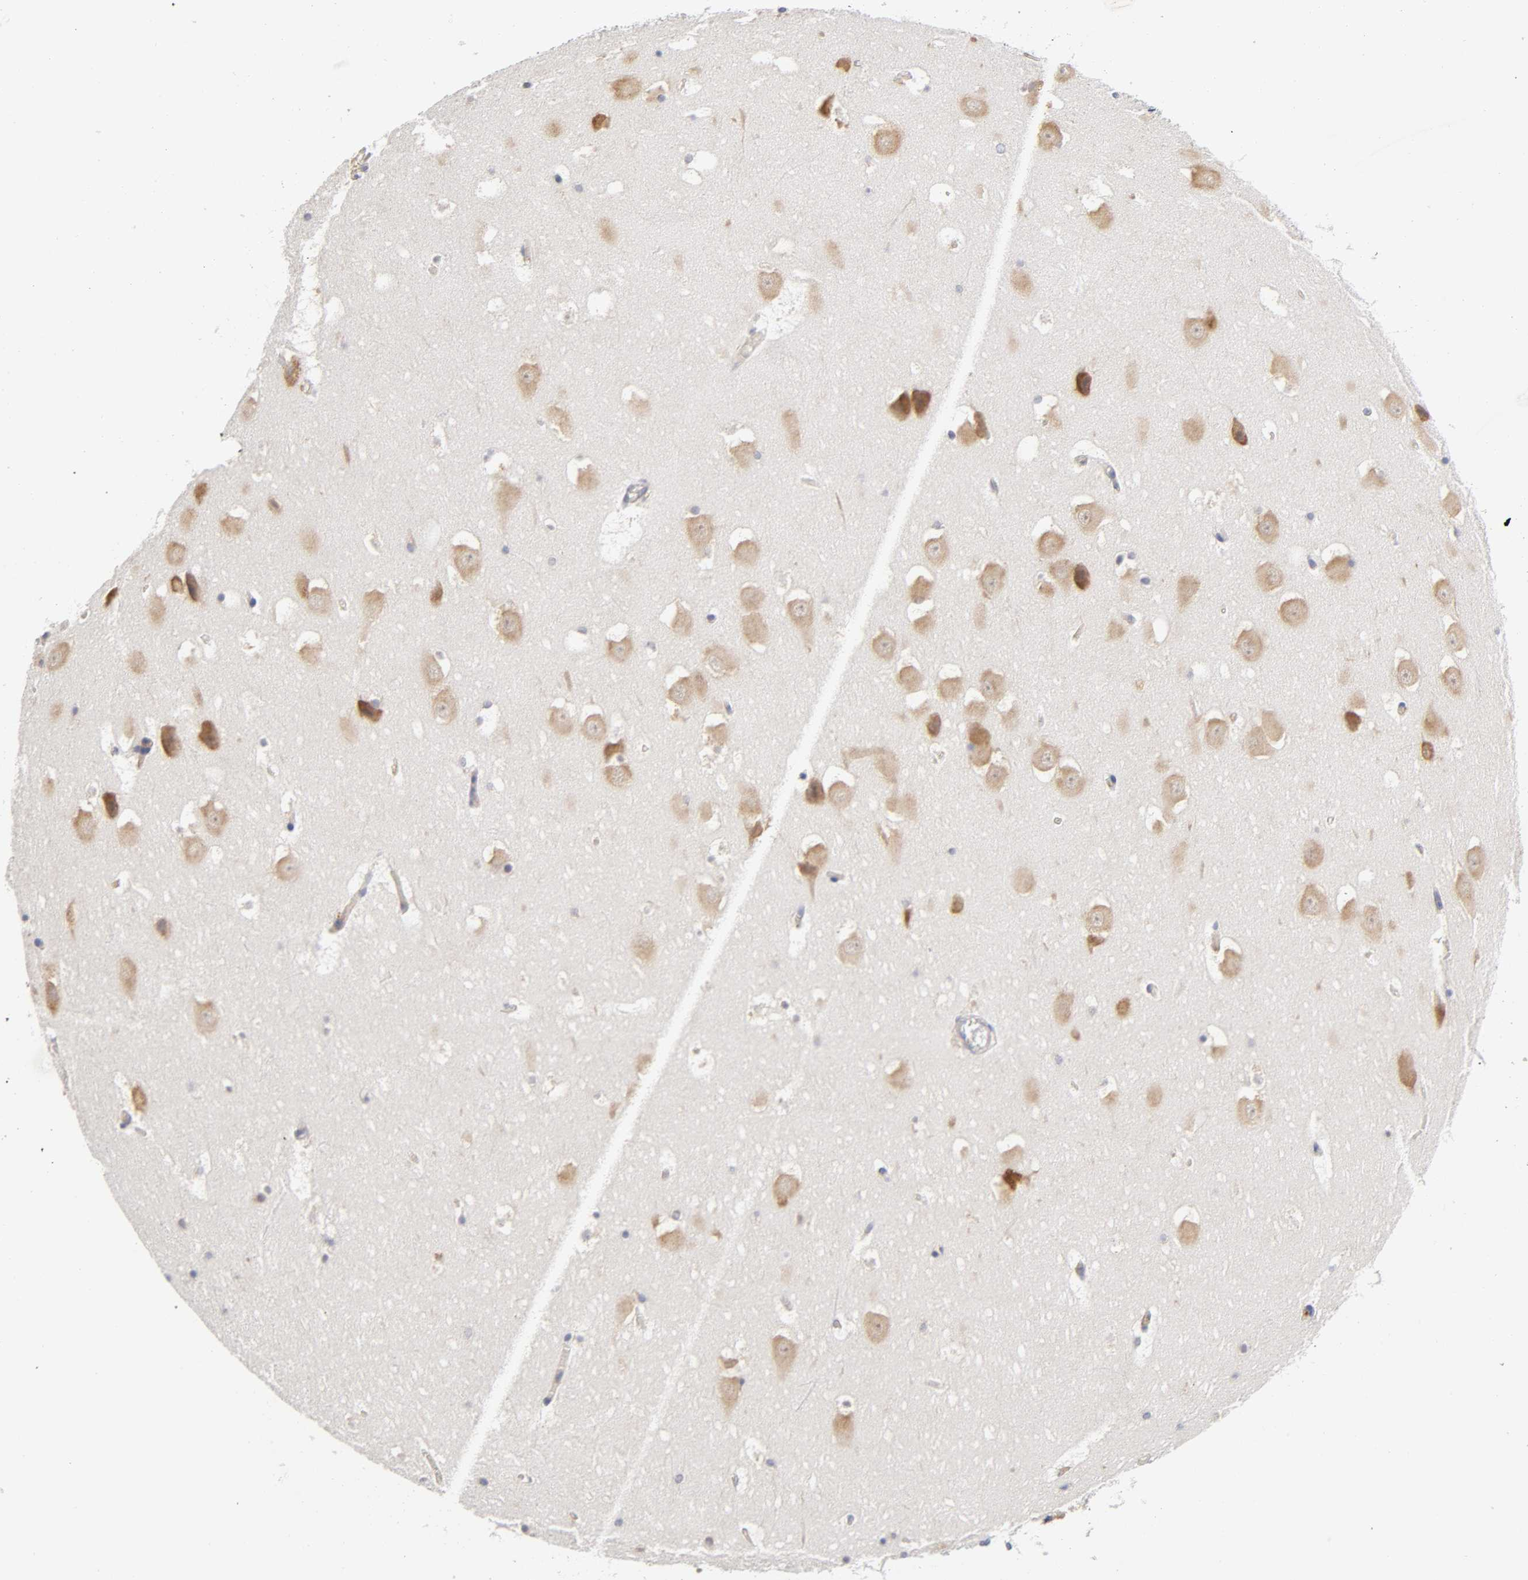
{"staining": {"intensity": "moderate", "quantity": "<25%", "location": "cytoplasmic/membranous"}, "tissue": "hippocampus", "cell_type": "Glial cells", "image_type": "normal", "snomed": [{"axis": "morphology", "description": "Normal tissue, NOS"}, {"axis": "topography", "description": "Hippocampus"}], "caption": "Protein positivity by IHC shows moderate cytoplasmic/membranous staining in approximately <25% of glial cells in benign hippocampus.", "gene": "RPS29", "patient": {"sex": "male", "age": 45}}